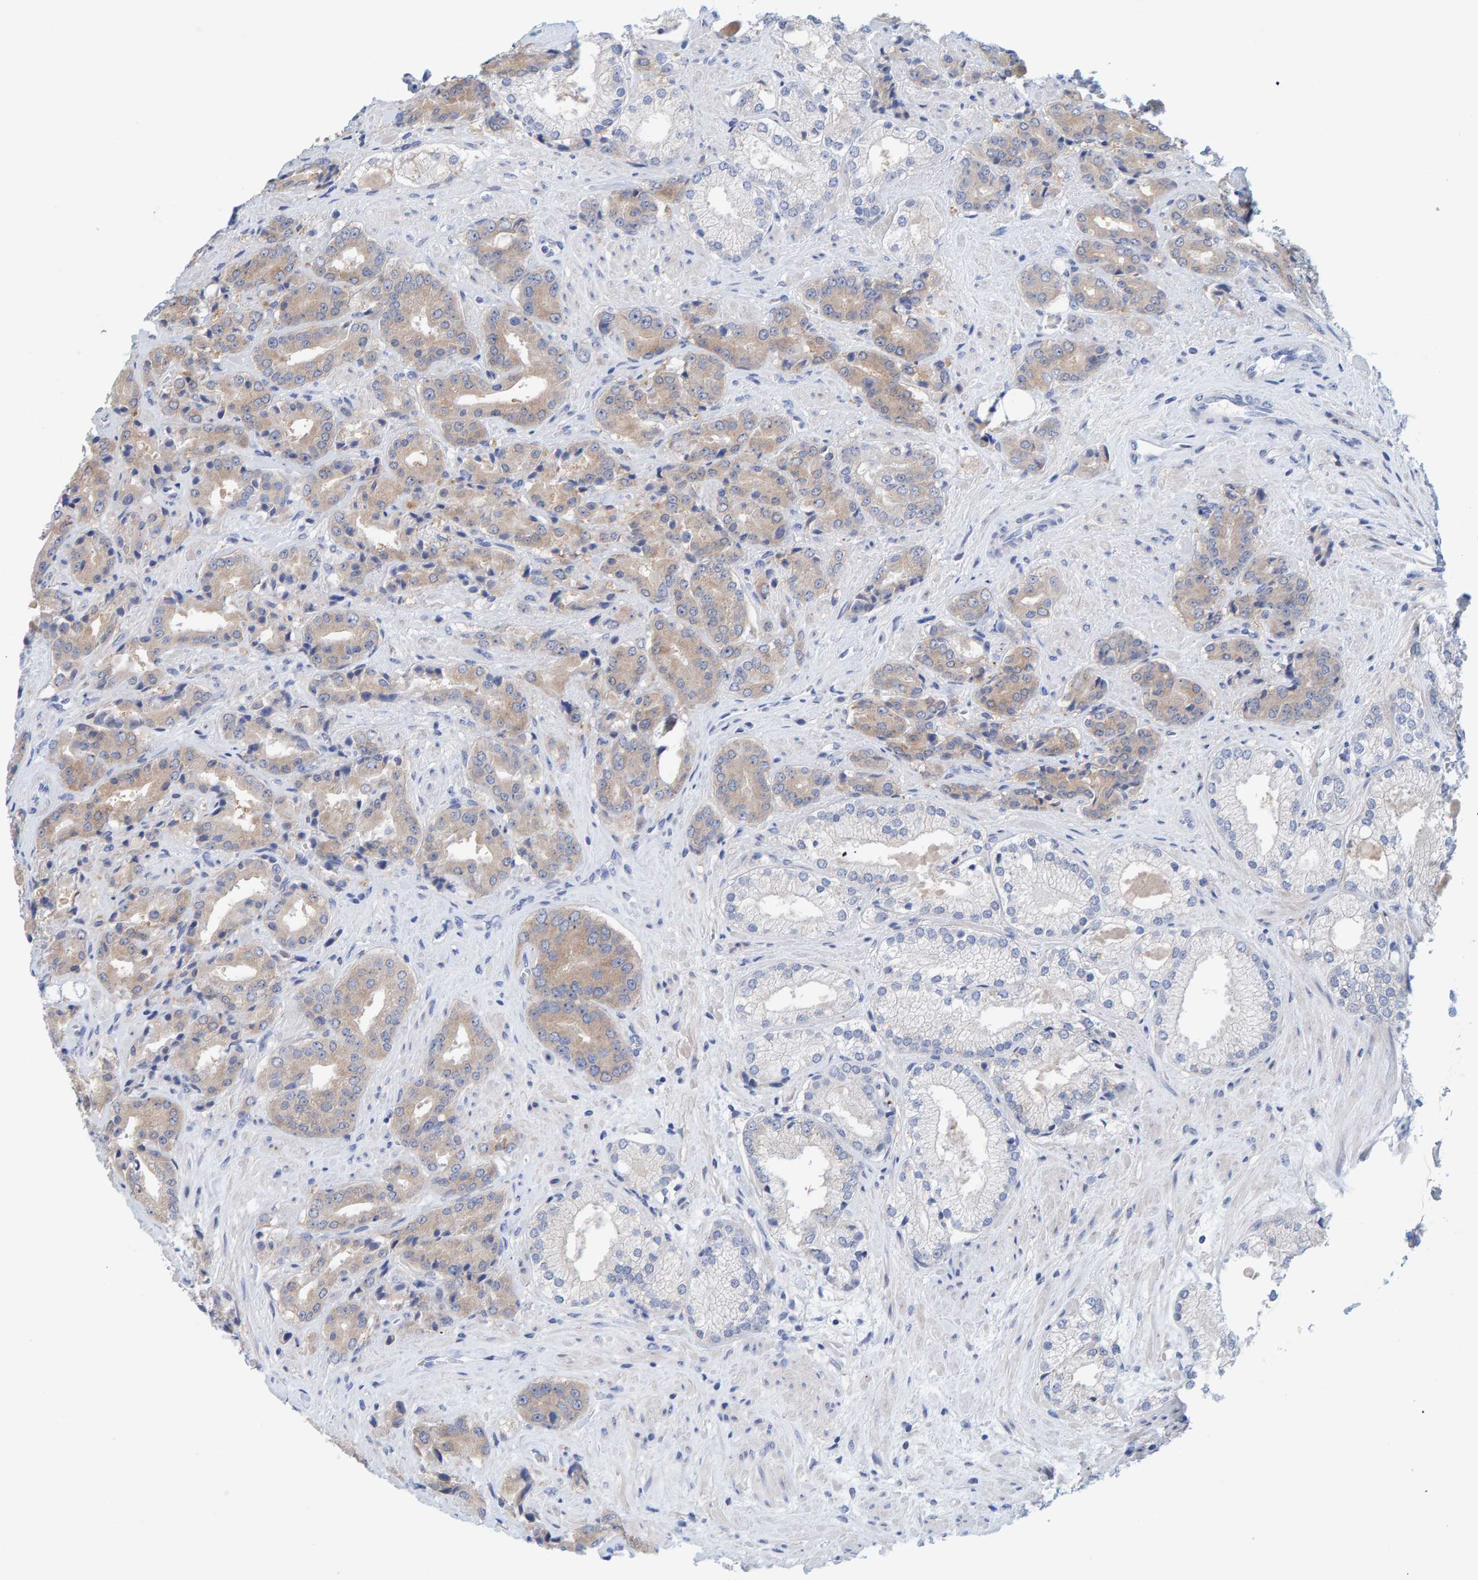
{"staining": {"intensity": "weak", "quantity": ">75%", "location": "cytoplasmic/membranous"}, "tissue": "prostate cancer", "cell_type": "Tumor cells", "image_type": "cancer", "snomed": [{"axis": "morphology", "description": "Adenocarcinoma, High grade"}, {"axis": "topography", "description": "Prostate"}], "caption": "Protein staining exhibits weak cytoplasmic/membranous positivity in approximately >75% of tumor cells in prostate high-grade adenocarcinoma.", "gene": "KLHL11", "patient": {"sex": "male", "age": 71}}